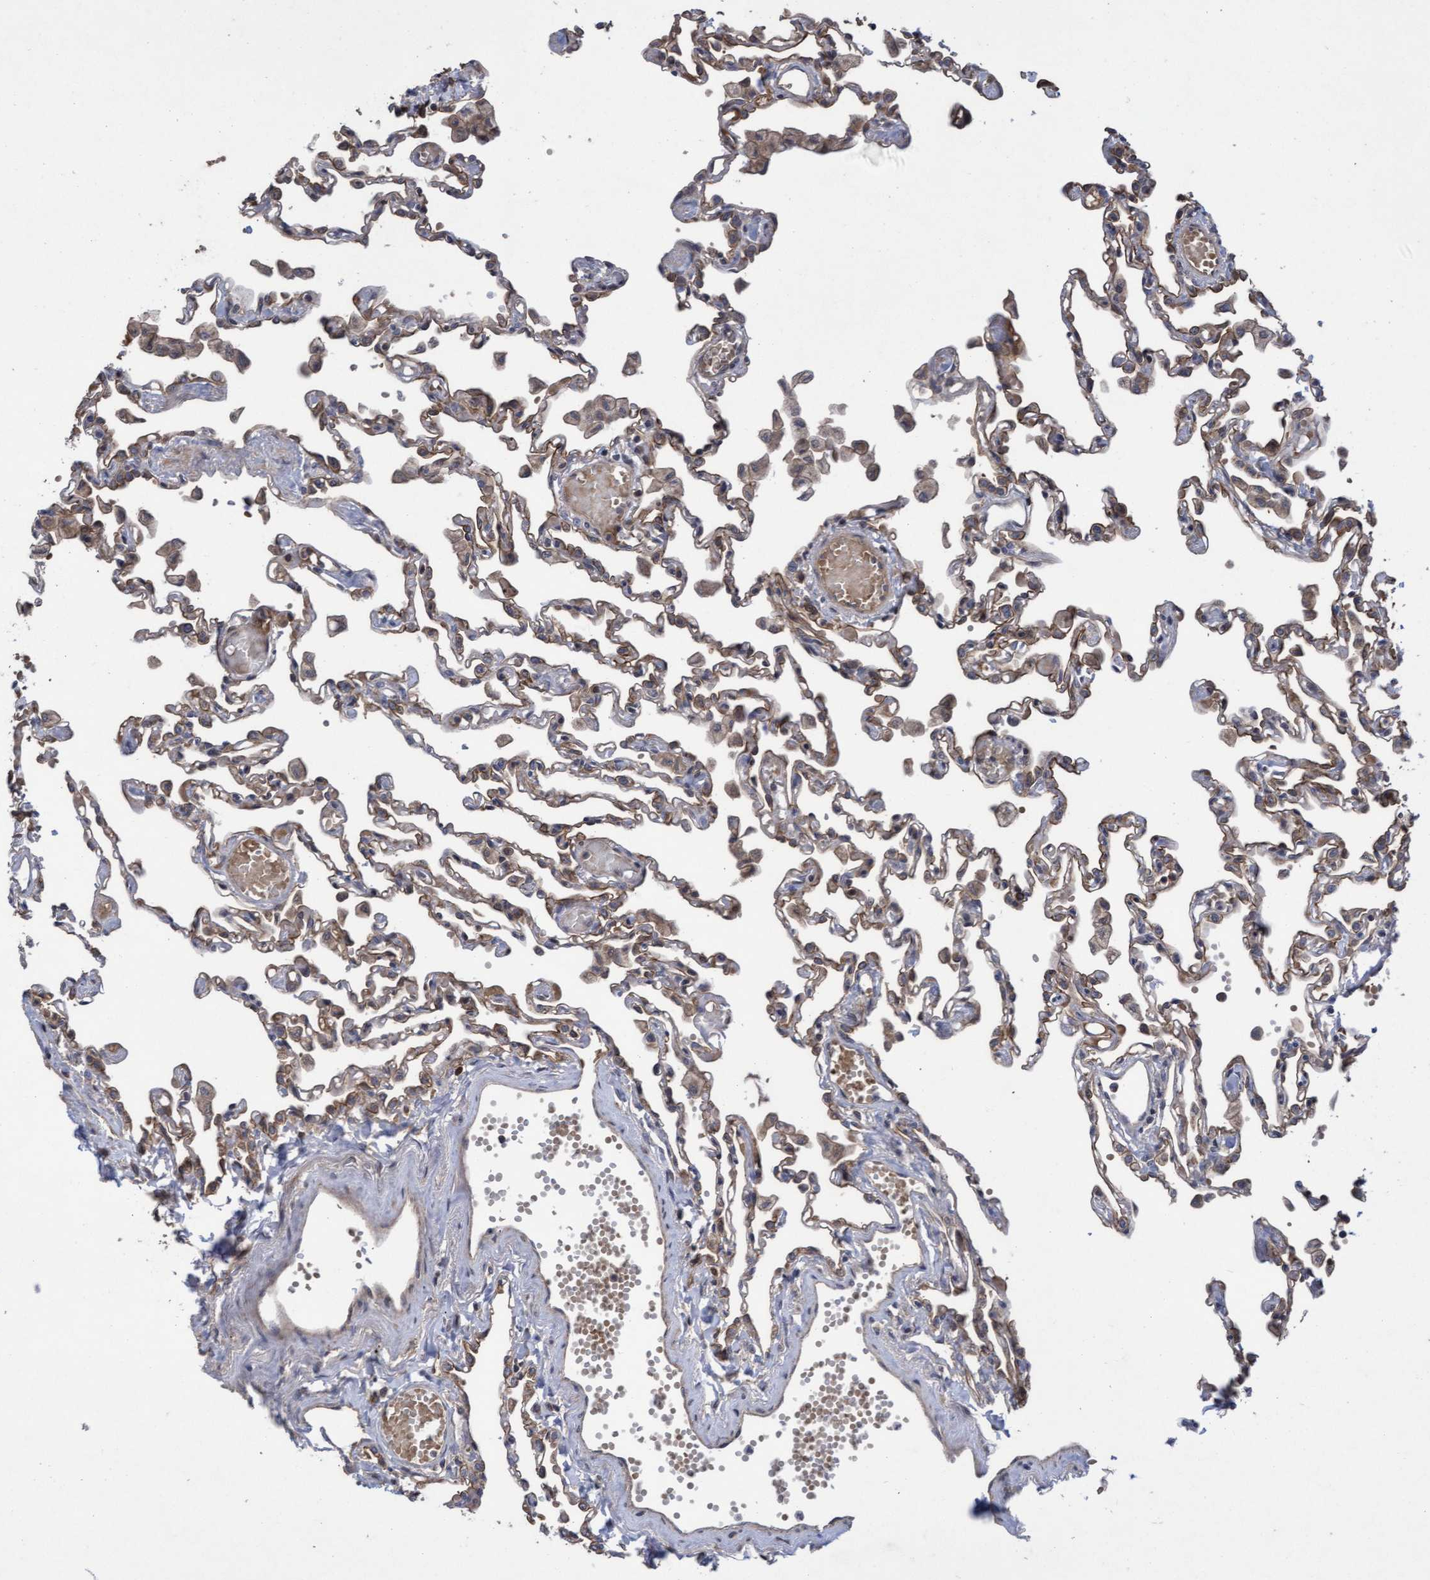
{"staining": {"intensity": "weak", "quantity": "25%-75%", "location": "cytoplasmic/membranous"}, "tissue": "lung", "cell_type": "Alveolar cells", "image_type": "normal", "snomed": [{"axis": "morphology", "description": "Normal tissue, NOS"}, {"axis": "topography", "description": "Bronchus"}, {"axis": "topography", "description": "Lung"}], "caption": "Protein analysis of unremarkable lung displays weak cytoplasmic/membranous positivity in approximately 25%-75% of alveolar cells. The staining was performed using DAB (3,3'-diaminobenzidine), with brown indicating positive protein expression. Nuclei are stained blue with hematoxylin.", "gene": "COBL", "patient": {"sex": "female", "age": 49}}